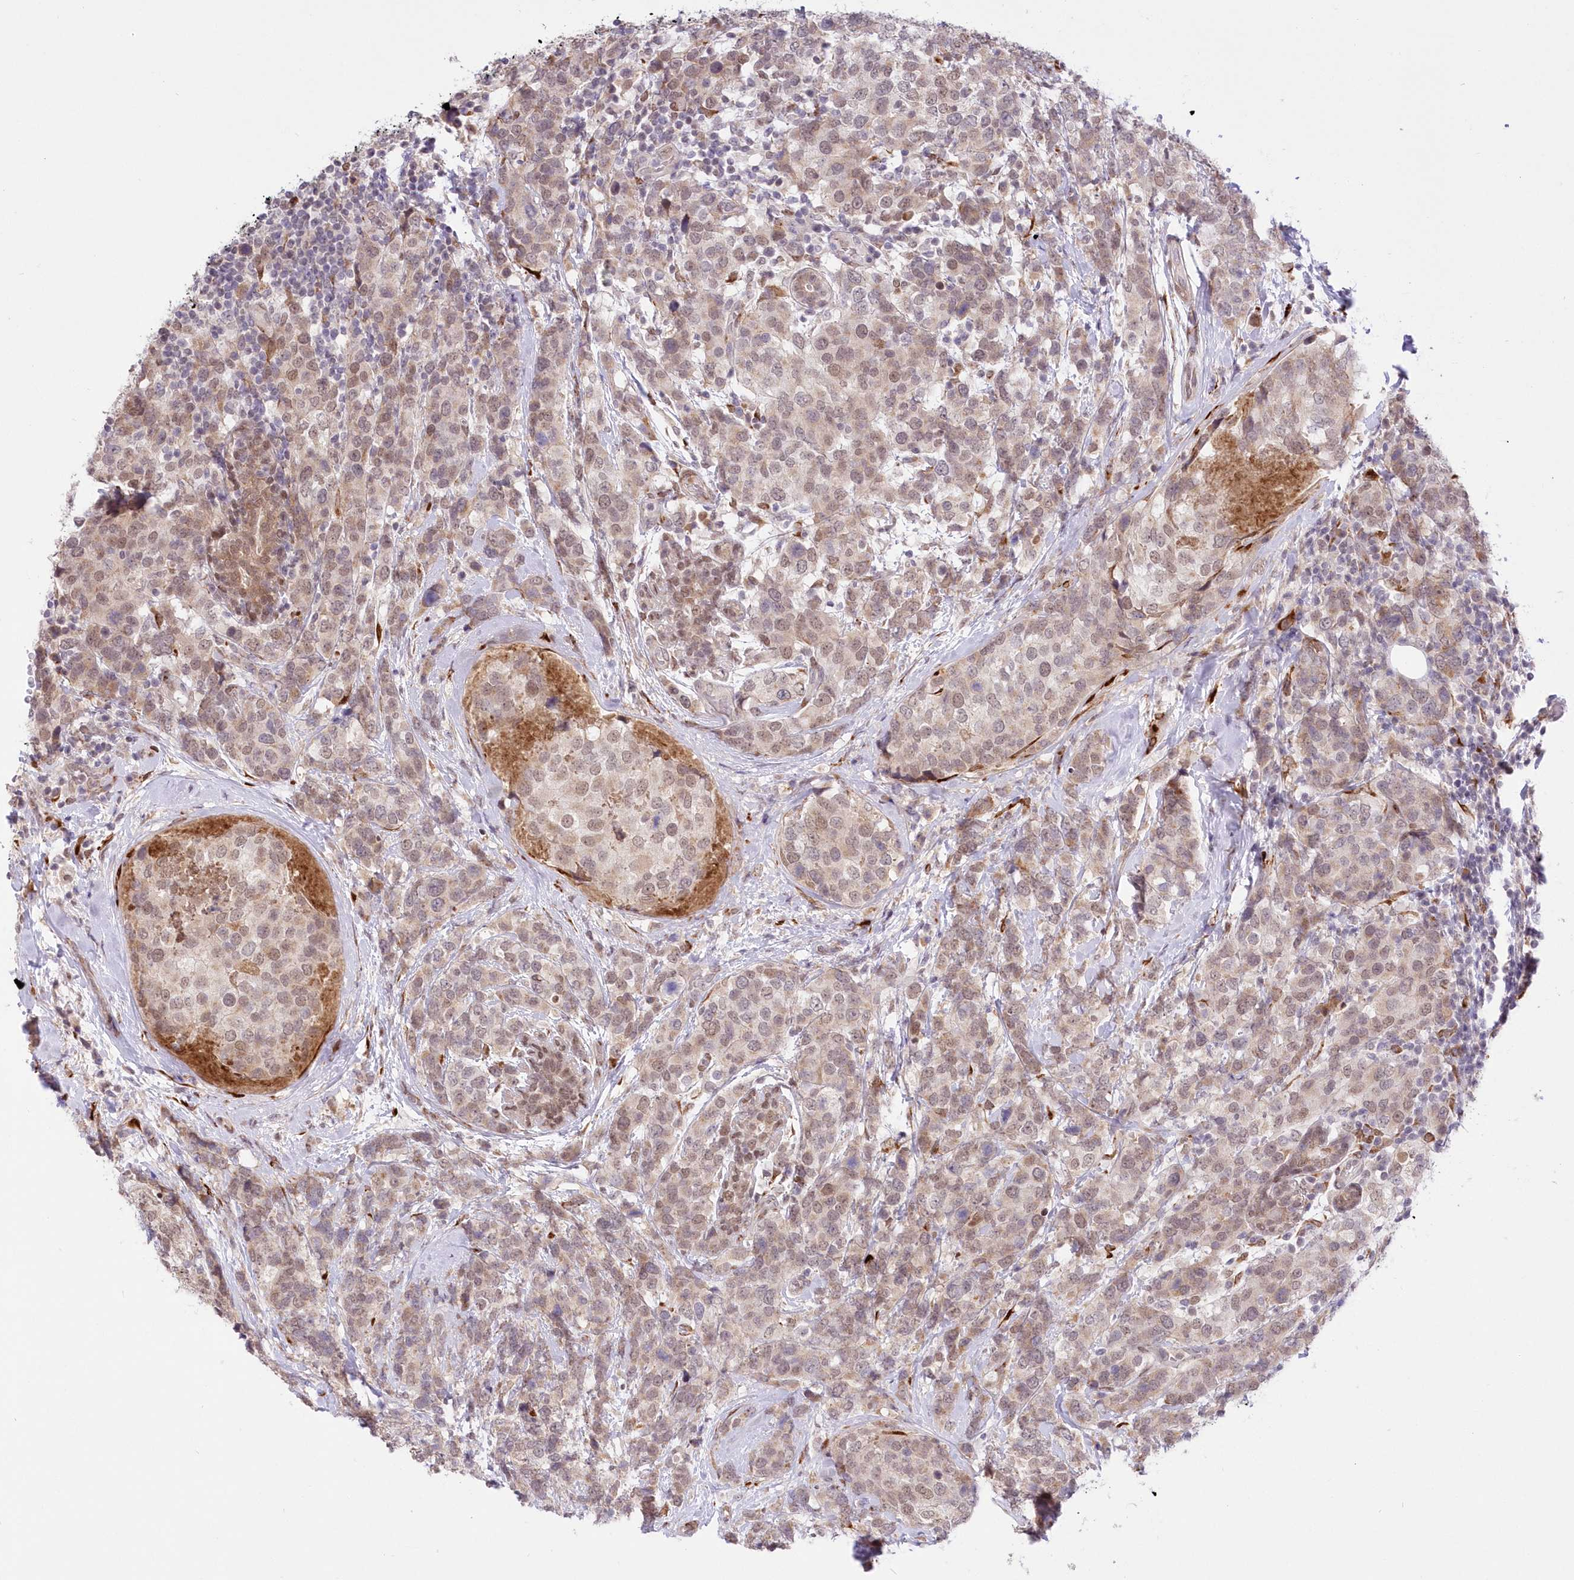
{"staining": {"intensity": "weak", "quantity": "25%-75%", "location": "nuclear"}, "tissue": "breast cancer", "cell_type": "Tumor cells", "image_type": "cancer", "snomed": [{"axis": "morphology", "description": "Lobular carcinoma"}, {"axis": "topography", "description": "Breast"}], "caption": "Breast lobular carcinoma stained for a protein displays weak nuclear positivity in tumor cells.", "gene": "LDB1", "patient": {"sex": "female", "age": 59}}